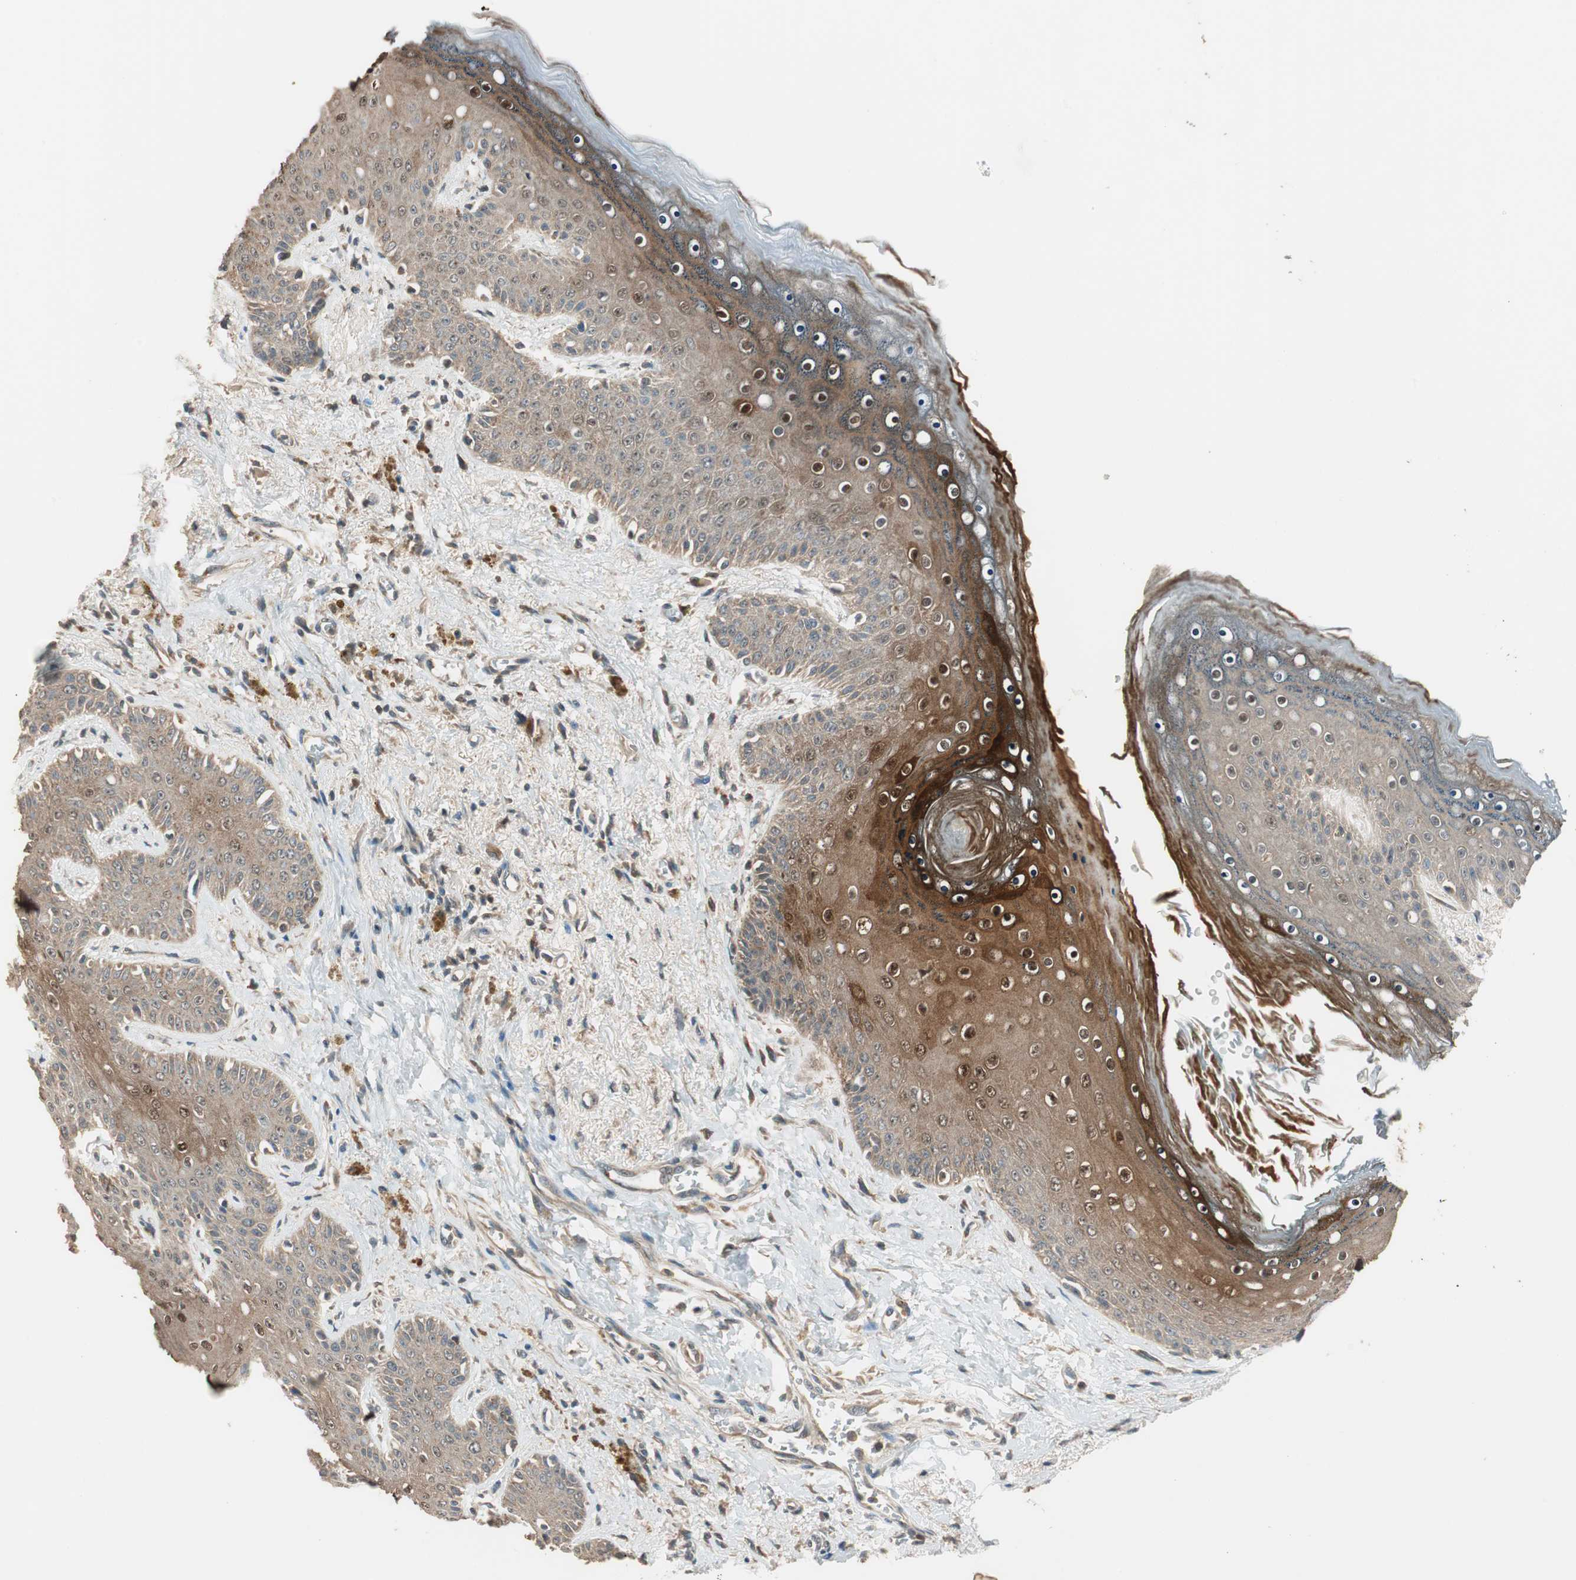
{"staining": {"intensity": "strong", "quantity": ">75%", "location": "cytoplasmic/membranous,nuclear"}, "tissue": "skin", "cell_type": "Epidermal cells", "image_type": "normal", "snomed": [{"axis": "morphology", "description": "Normal tissue, NOS"}, {"axis": "topography", "description": "Anal"}], "caption": "High-power microscopy captured an immunohistochemistry (IHC) image of unremarkable skin, revealing strong cytoplasmic/membranous,nuclear staining in about >75% of epidermal cells. The staining is performed using DAB (3,3'-diaminobenzidine) brown chromogen to label protein expression. The nuclei are counter-stained blue using hematoxylin.", "gene": "TRIM21", "patient": {"sex": "female", "age": 46}}